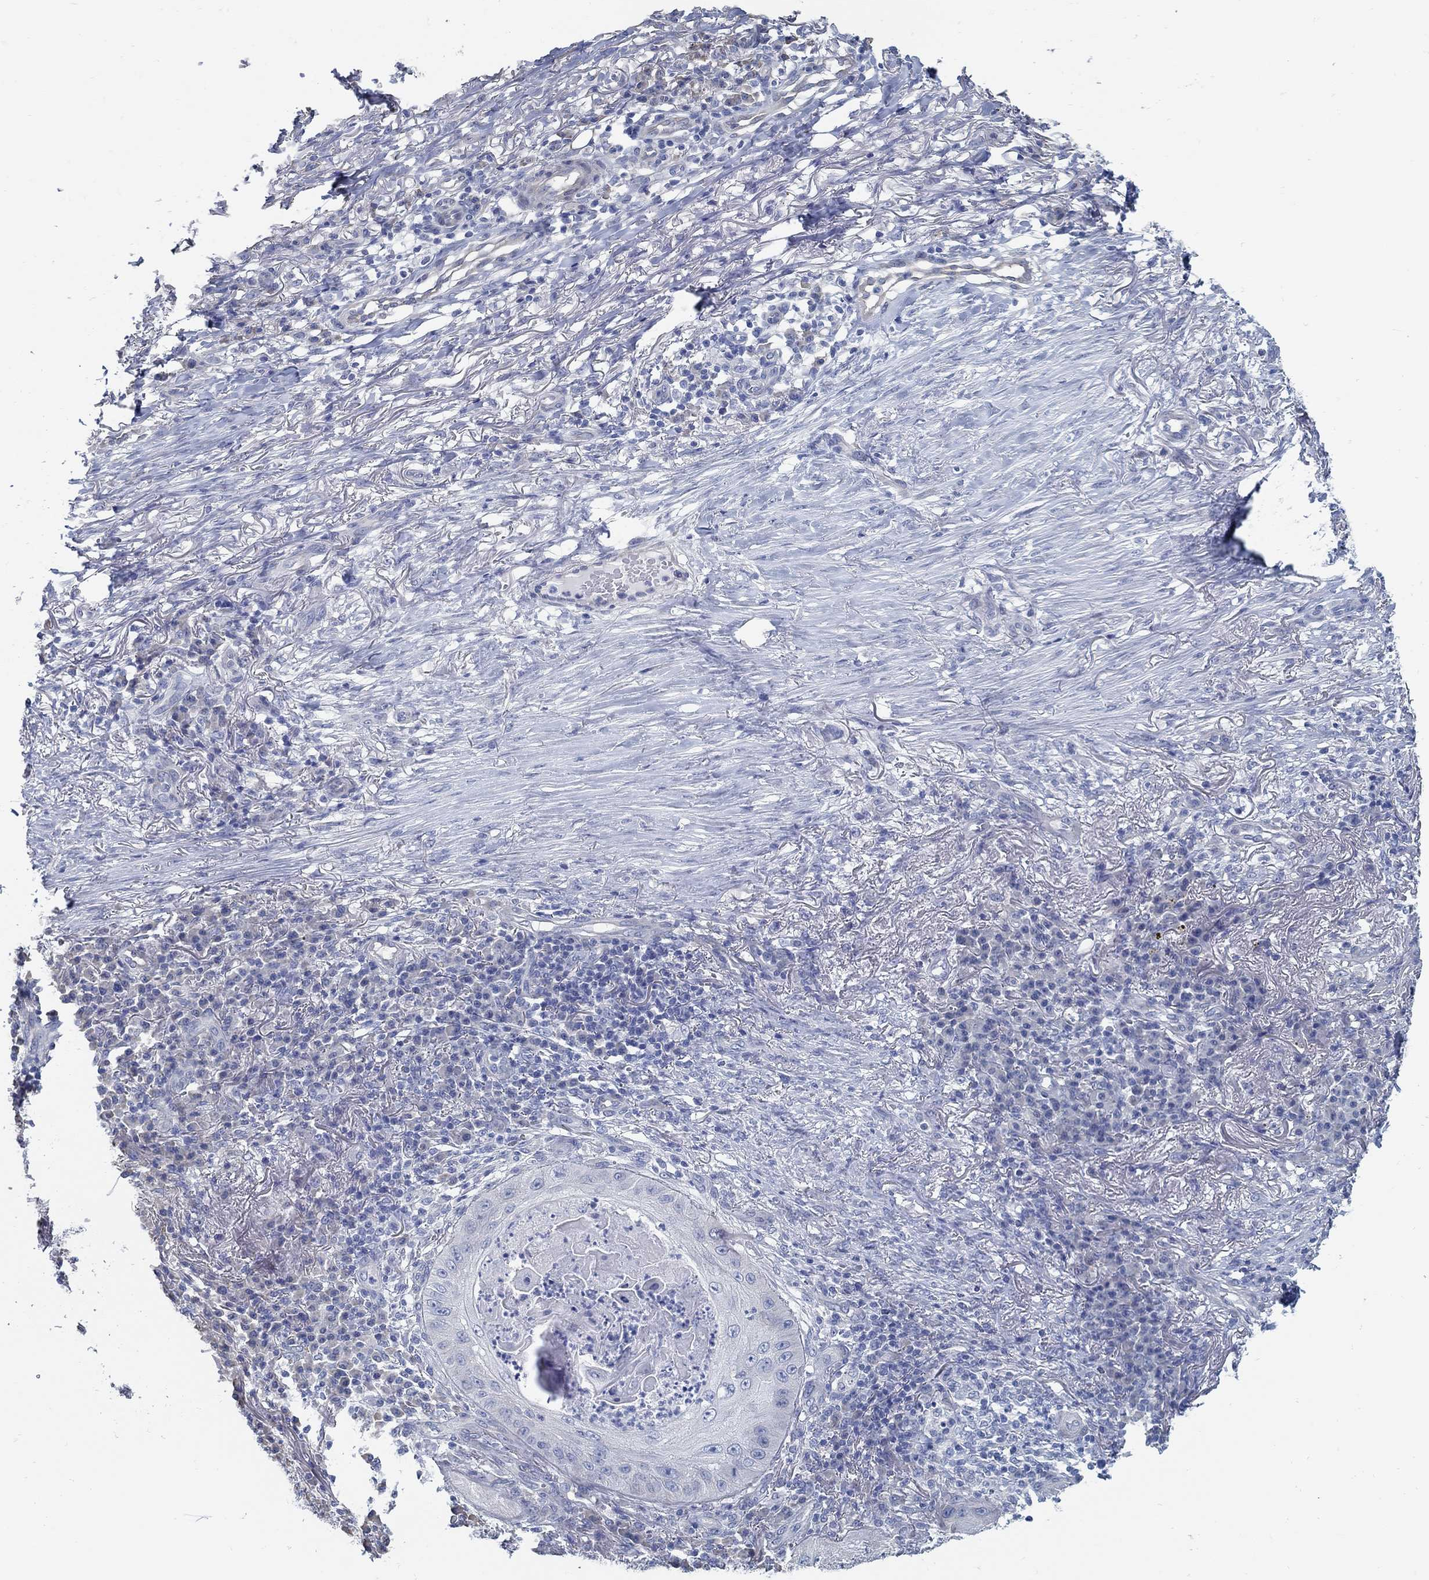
{"staining": {"intensity": "negative", "quantity": "none", "location": "none"}, "tissue": "skin cancer", "cell_type": "Tumor cells", "image_type": "cancer", "snomed": [{"axis": "morphology", "description": "Squamous cell carcinoma, NOS"}, {"axis": "topography", "description": "Skin"}], "caption": "Tumor cells show no significant protein staining in skin cancer.", "gene": "C15orf39", "patient": {"sex": "male", "age": 70}}